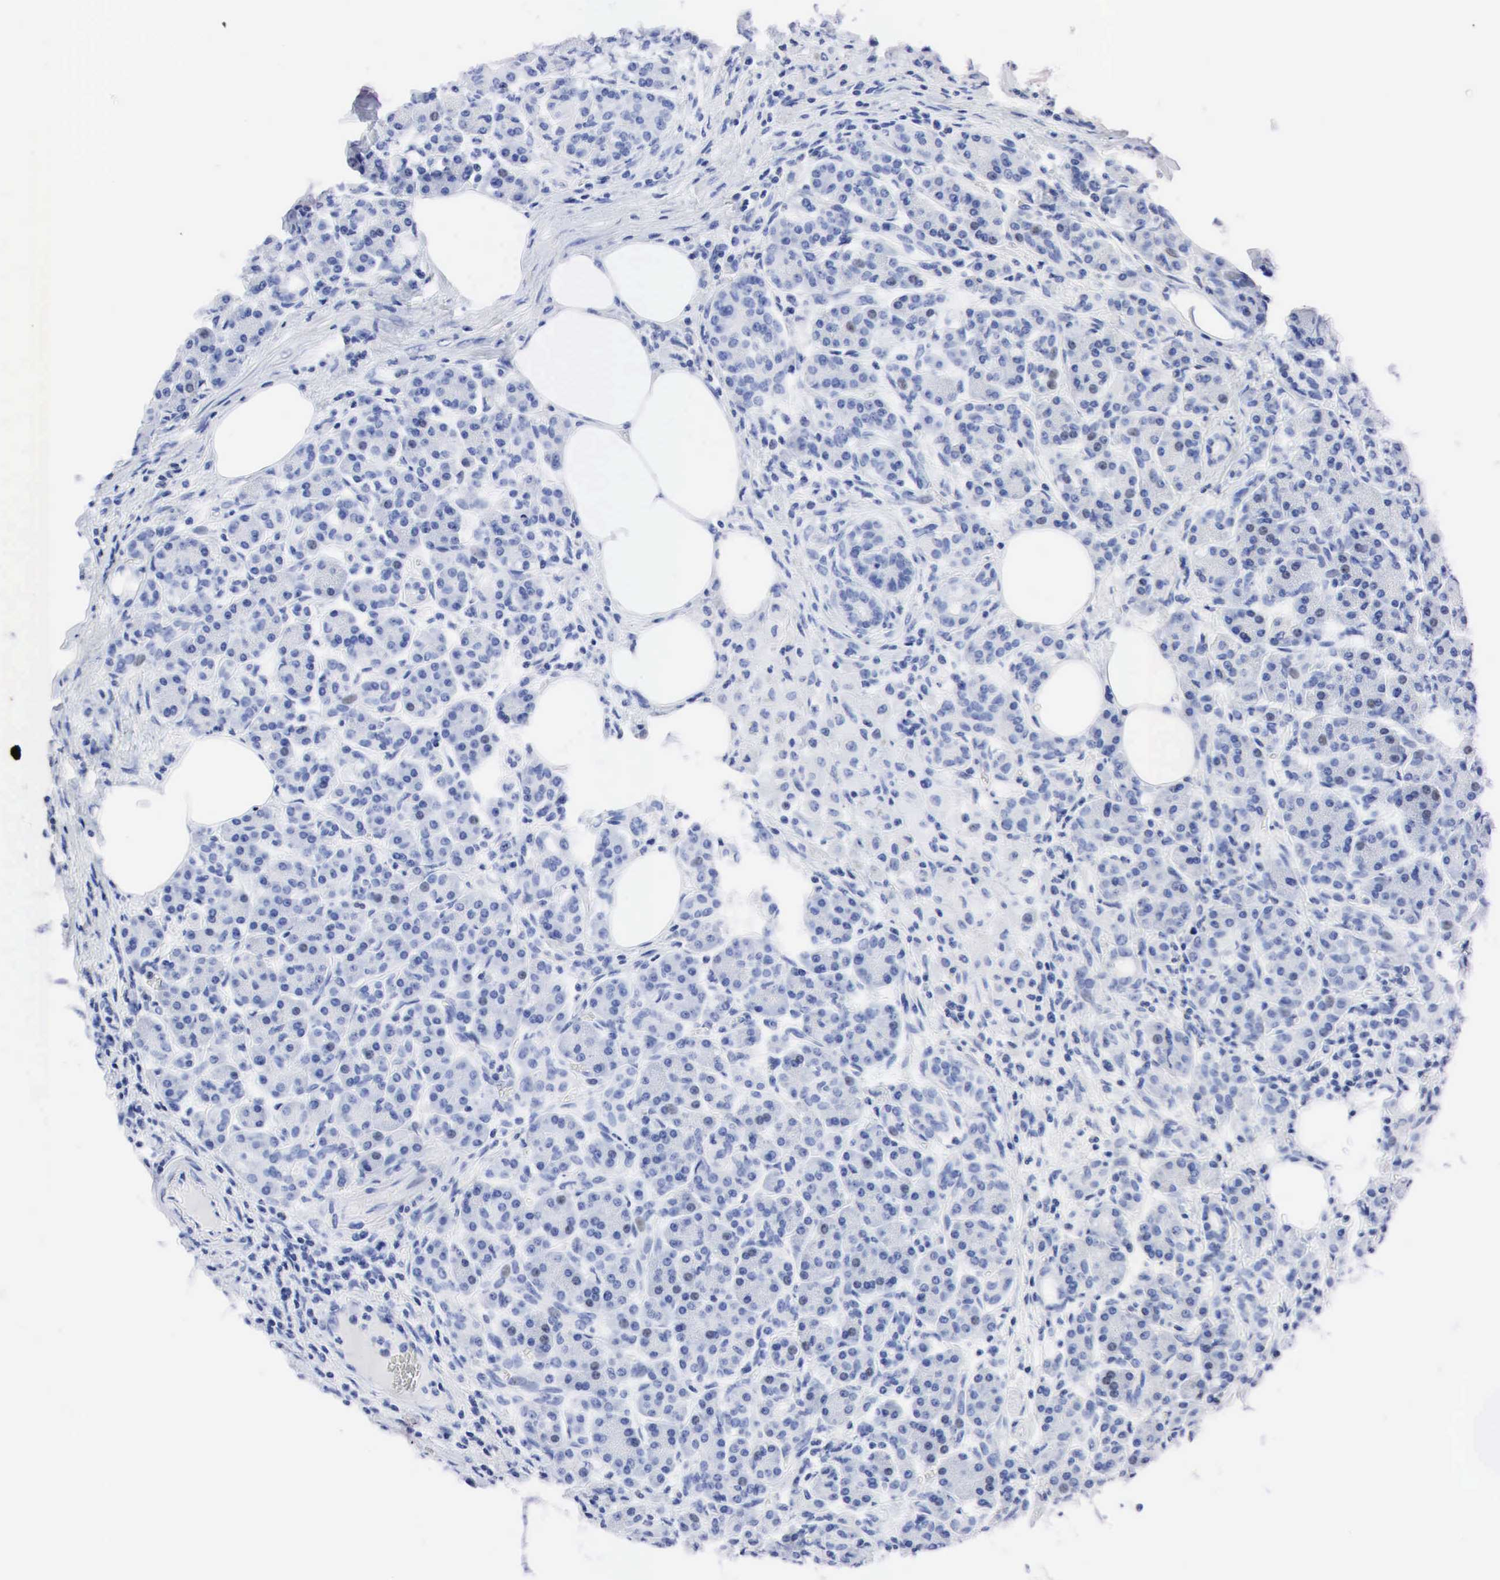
{"staining": {"intensity": "negative", "quantity": "none", "location": "none"}, "tissue": "pancreas", "cell_type": "Exocrine glandular cells", "image_type": "normal", "snomed": [{"axis": "morphology", "description": "Normal tissue, NOS"}, {"axis": "topography", "description": "Pancreas"}], "caption": "This is an immunohistochemistry micrograph of normal human pancreas. There is no staining in exocrine glandular cells.", "gene": "PTH", "patient": {"sex": "female", "age": 73}}